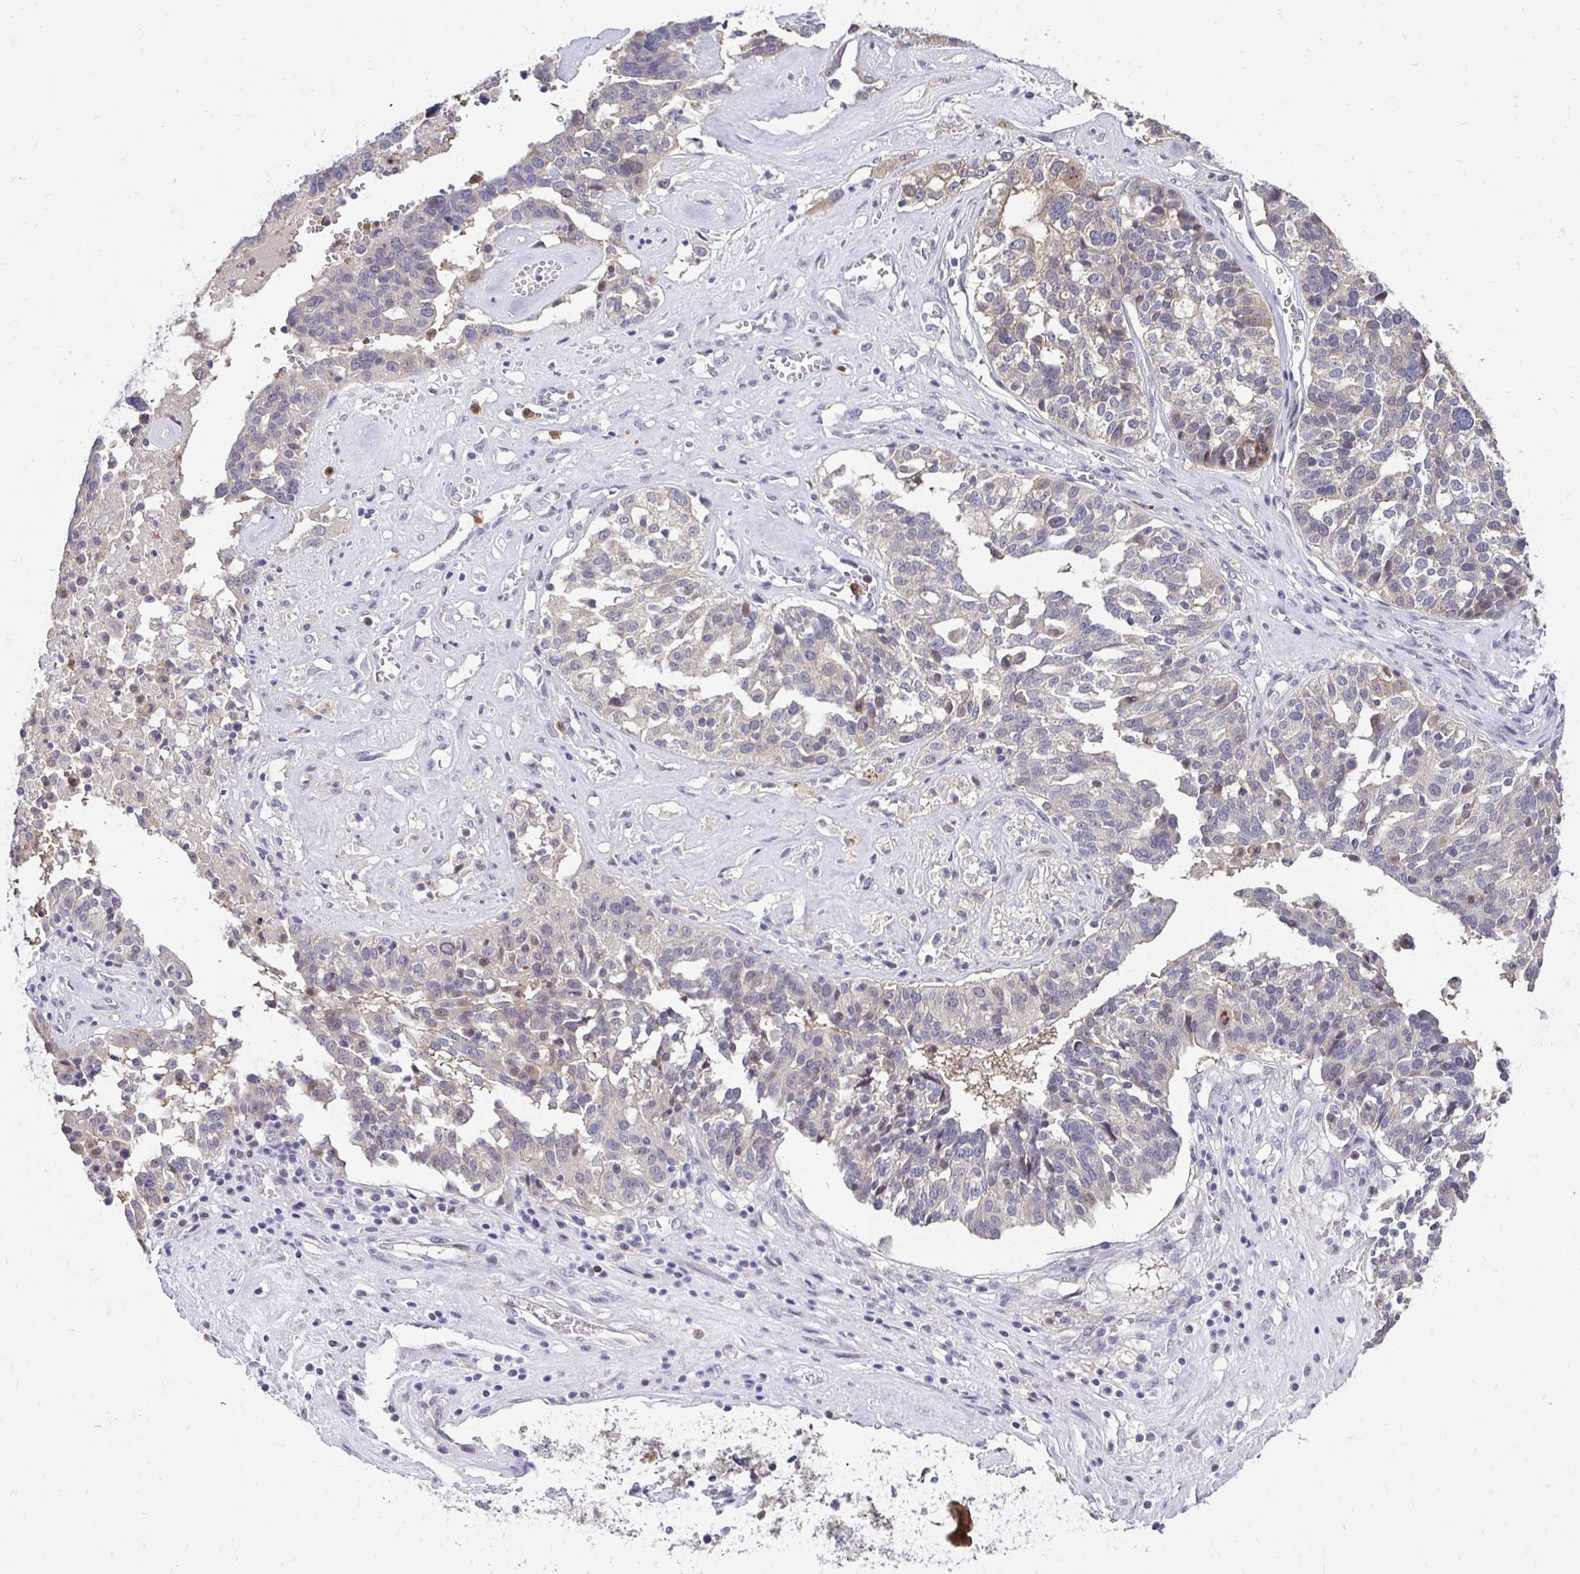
{"staining": {"intensity": "negative", "quantity": "none", "location": "none"}, "tissue": "ovarian cancer", "cell_type": "Tumor cells", "image_type": "cancer", "snomed": [{"axis": "morphology", "description": "Cystadenocarcinoma, serous, NOS"}, {"axis": "topography", "description": "Ovary"}], "caption": "Image shows no significant protein positivity in tumor cells of ovarian cancer.", "gene": "PADI2", "patient": {"sex": "female", "age": 59}}